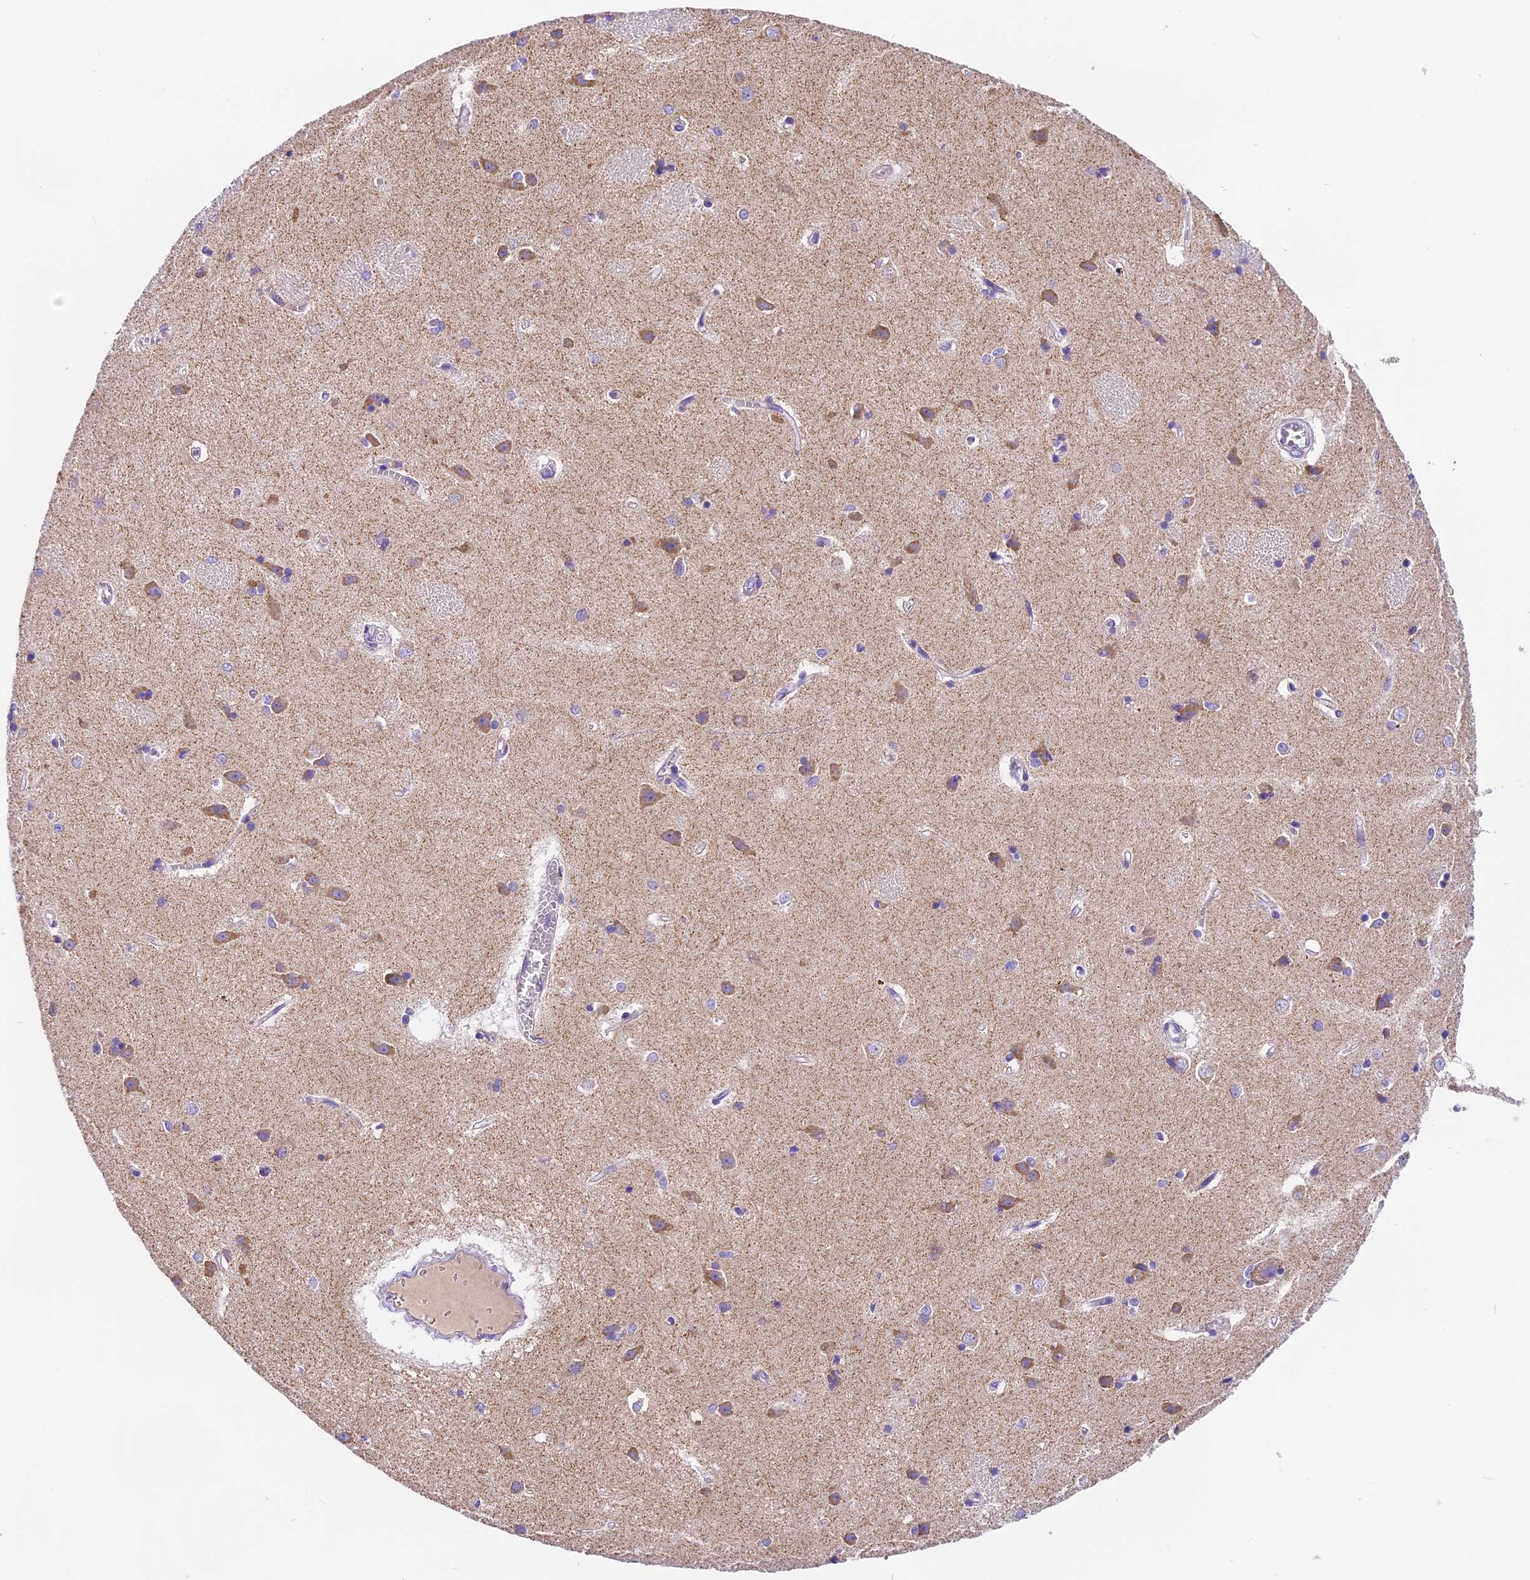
{"staining": {"intensity": "weak", "quantity": "<25%", "location": "cytoplasmic/membranous"}, "tissue": "caudate", "cell_type": "Glial cells", "image_type": "normal", "snomed": [{"axis": "morphology", "description": "Normal tissue, NOS"}, {"axis": "topography", "description": "Lateral ventricle wall"}], "caption": "Glial cells show no significant protein positivity in benign caudate. (IHC, brightfield microscopy, high magnification).", "gene": "MGME1", "patient": {"sex": "male", "age": 37}}